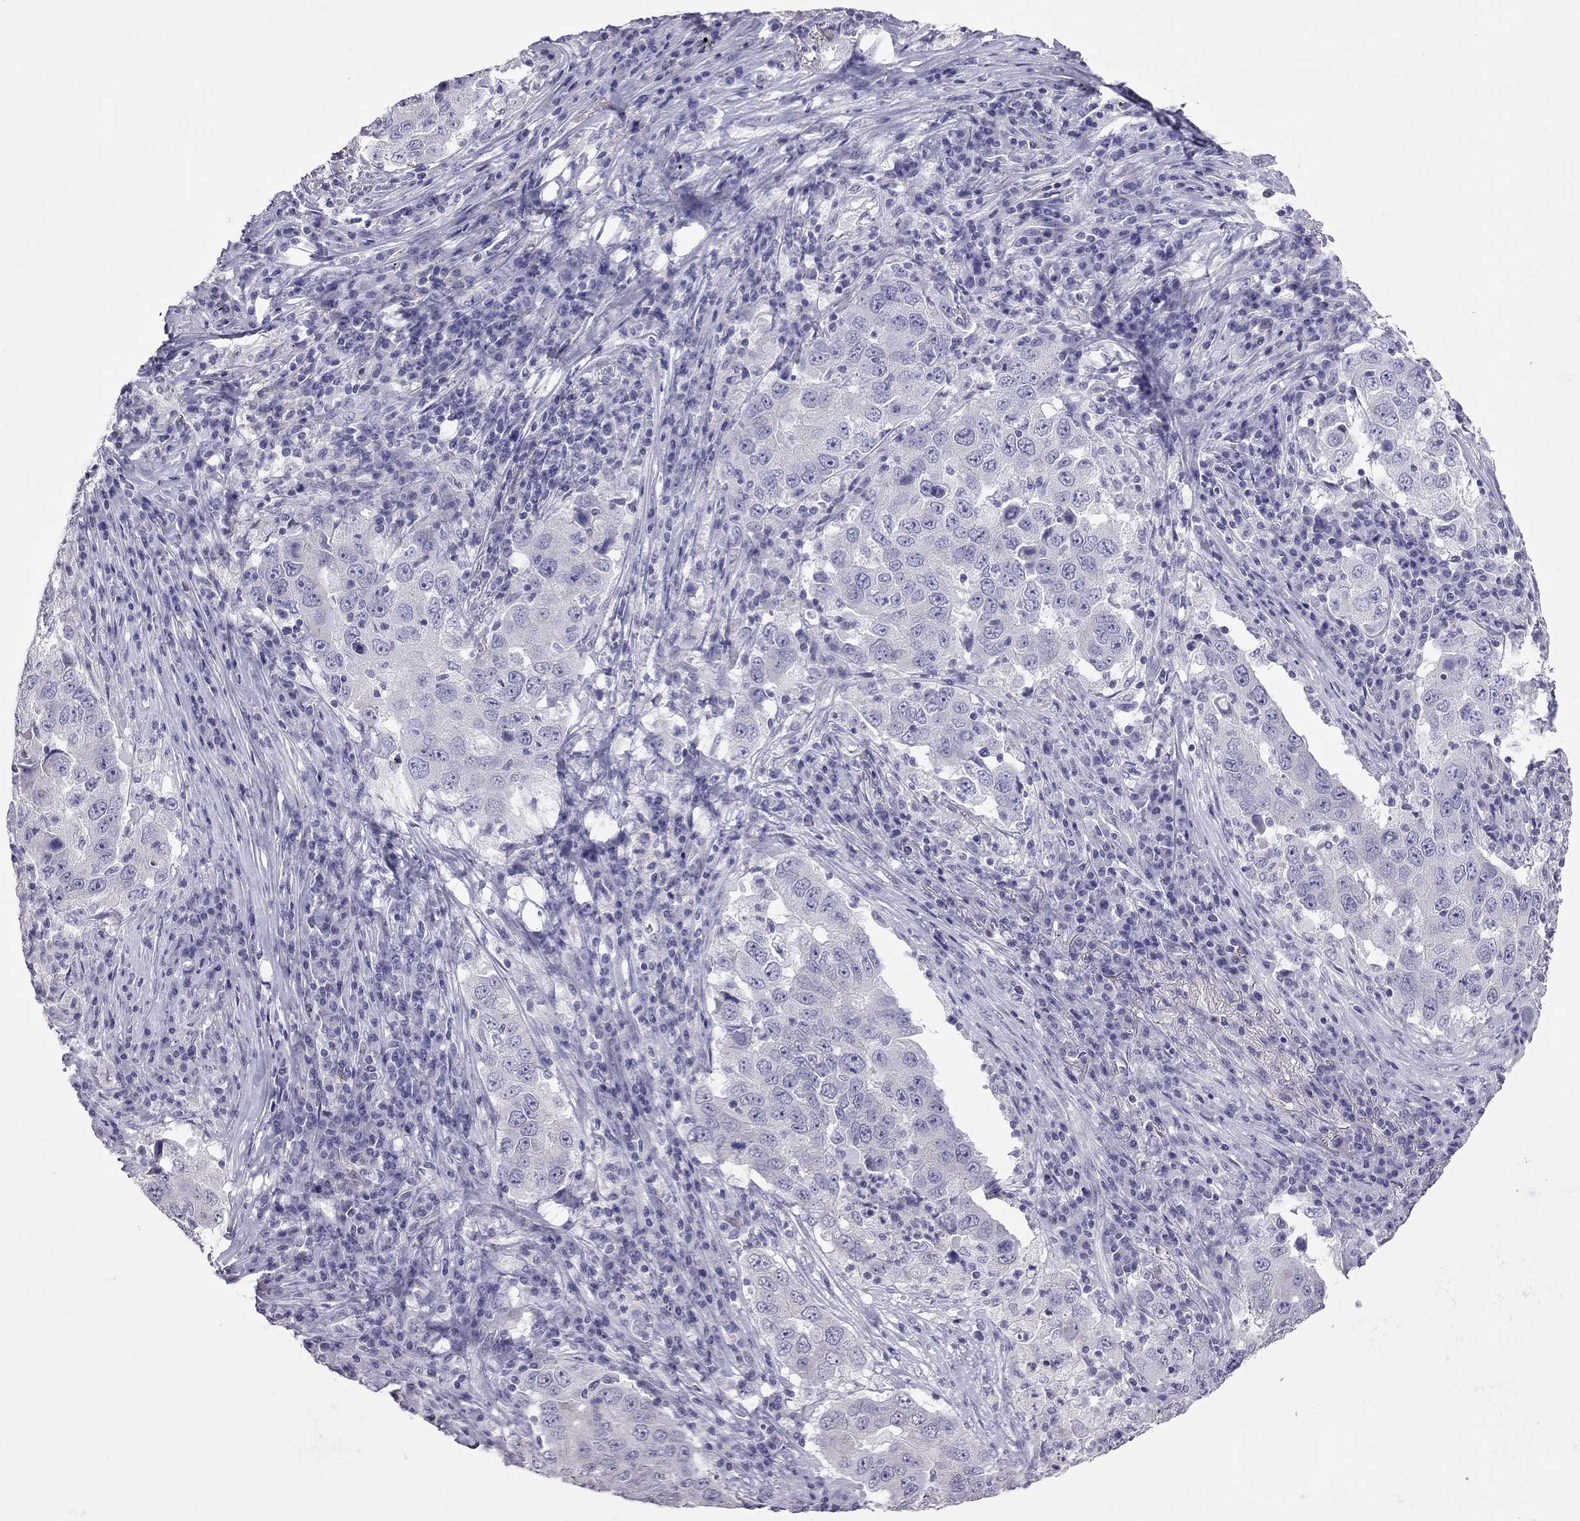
{"staining": {"intensity": "negative", "quantity": "none", "location": "none"}, "tissue": "lung cancer", "cell_type": "Tumor cells", "image_type": "cancer", "snomed": [{"axis": "morphology", "description": "Adenocarcinoma, NOS"}, {"axis": "topography", "description": "Lung"}], "caption": "Tumor cells are negative for protein expression in human lung cancer.", "gene": "PPP1R3A", "patient": {"sex": "male", "age": 73}}